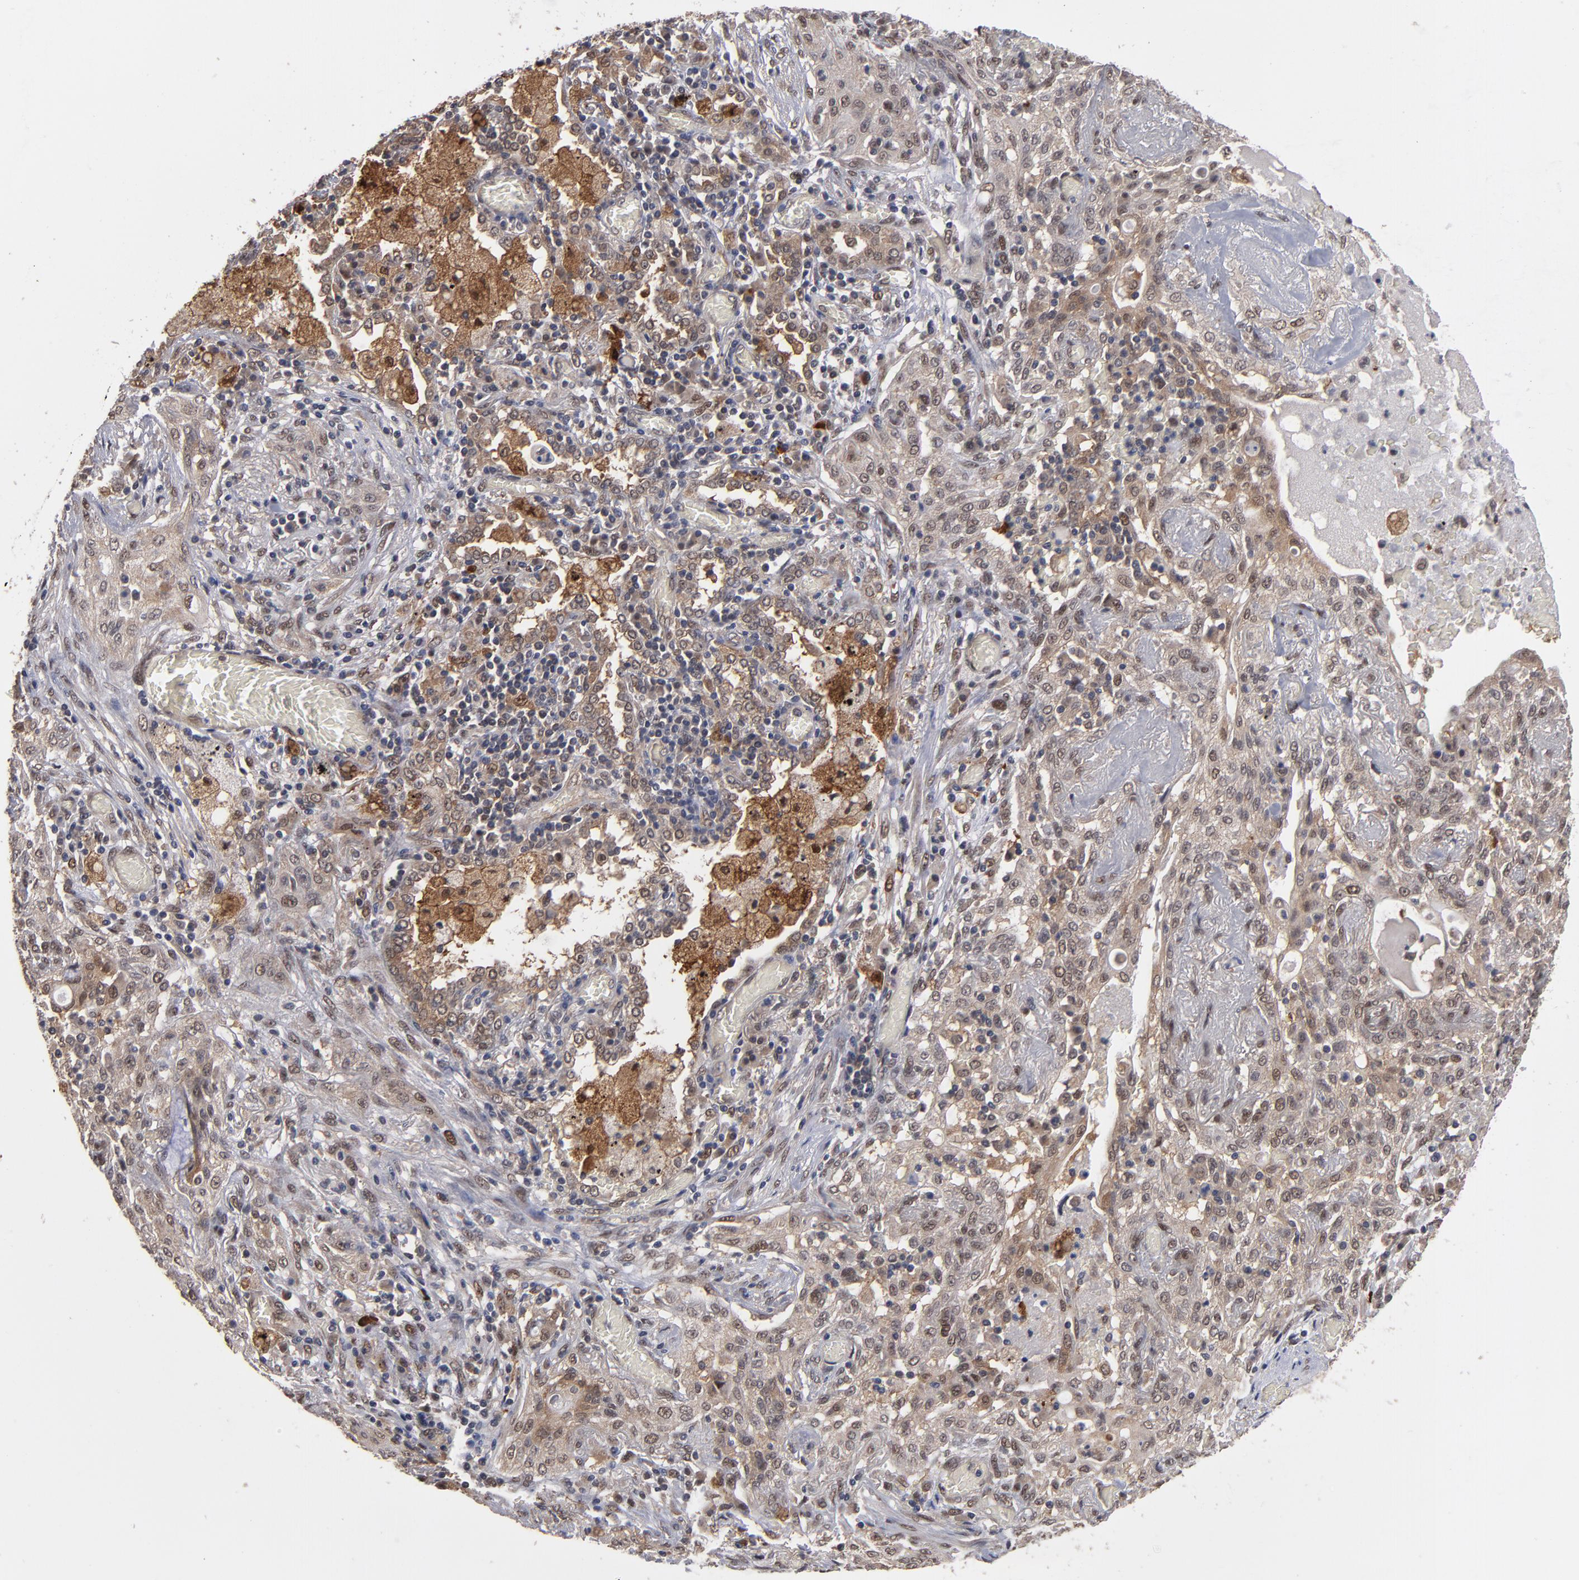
{"staining": {"intensity": "weak", "quantity": ">75%", "location": "cytoplasmic/membranous,nuclear"}, "tissue": "lung cancer", "cell_type": "Tumor cells", "image_type": "cancer", "snomed": [{"axis": "morphology", "description": "Squamous cell carcinoma, NOS"}, {"axis": "topography", "description": "Lung"}], "caption": "Approximately >75% of tumor cells in human lung cancer (squamous cell carcinoma) exhibit weak cytoplasmic/membranous and nuclear protein expression as visualized by brown immunohistochemical staining.", "gene": "HUWE1", "patient": {"sex": "female", "age": 47}}